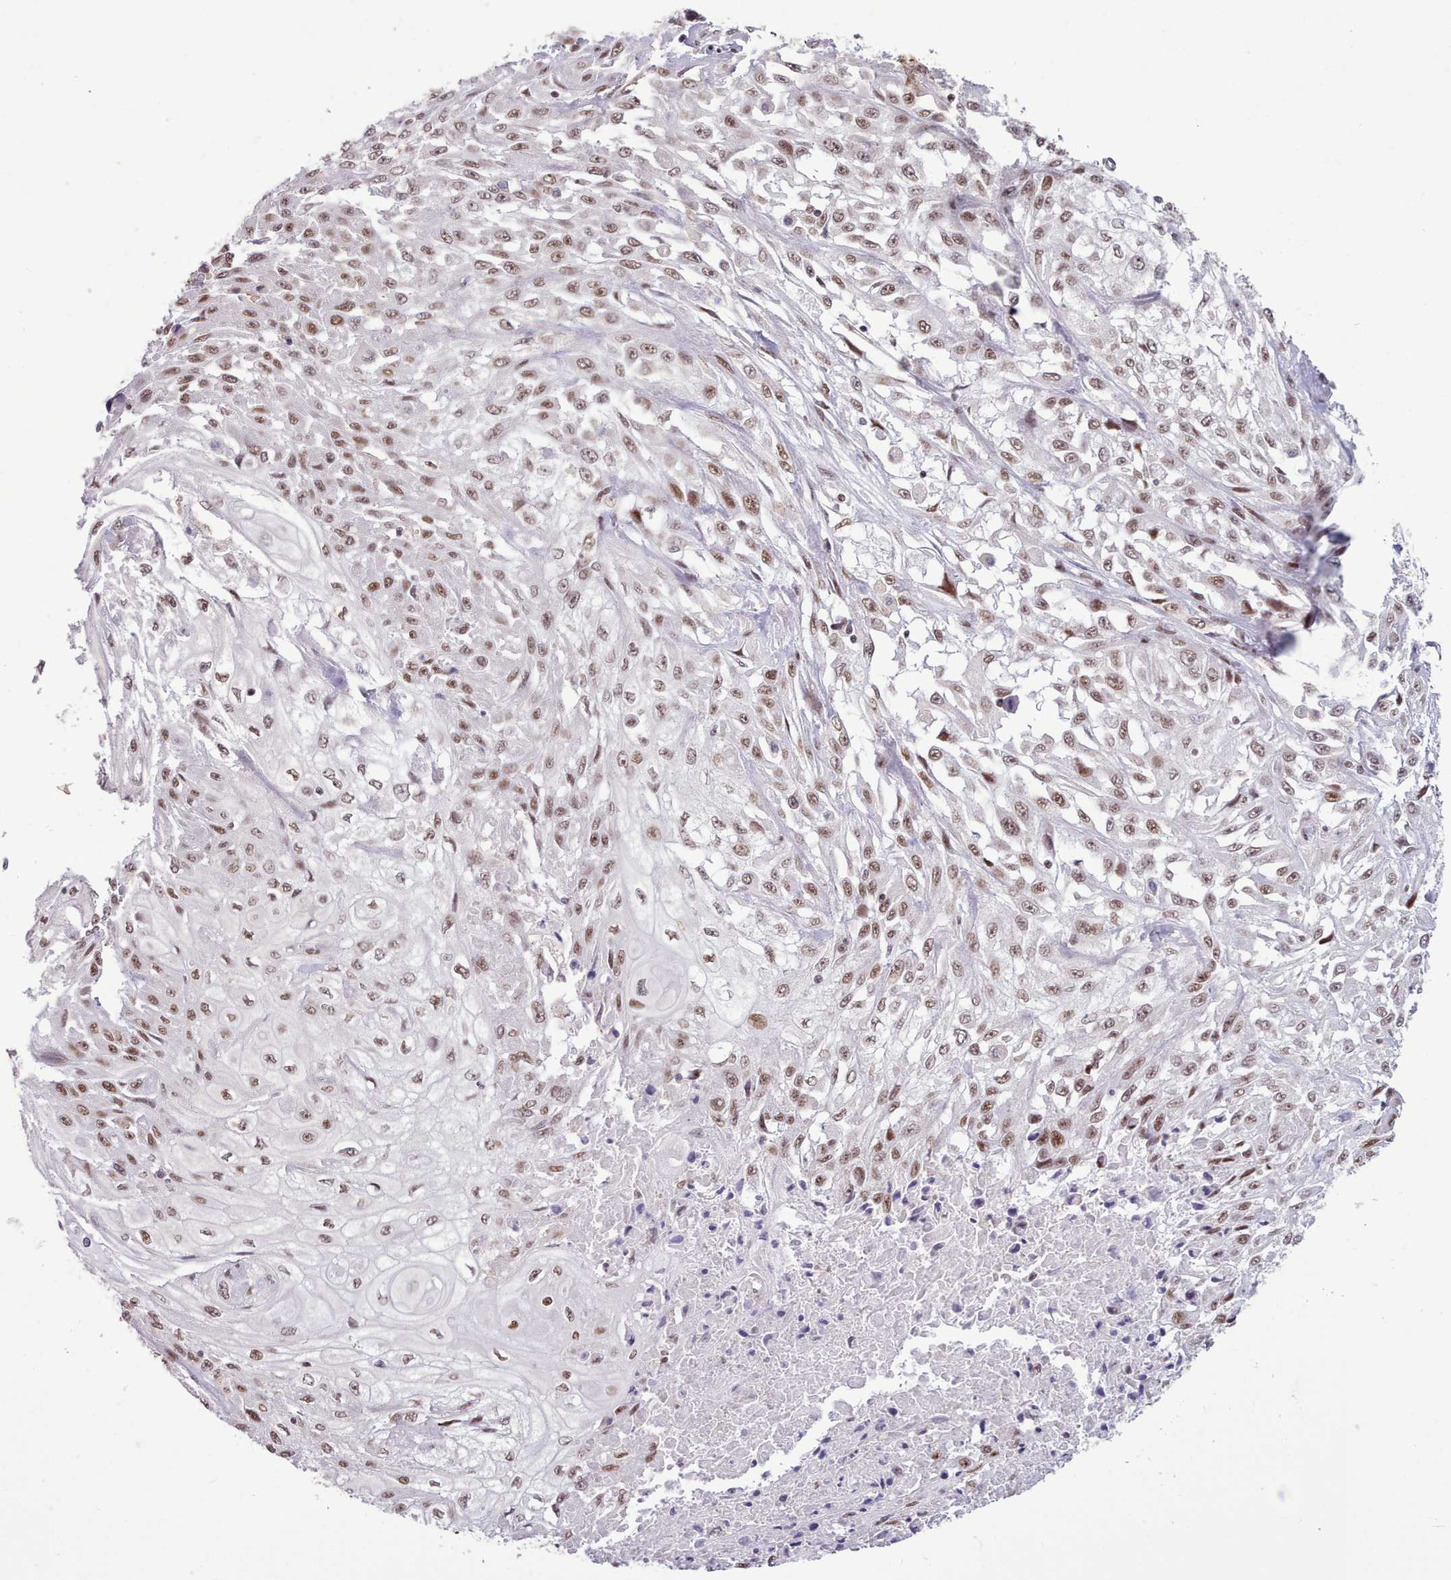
{"staining": {"intensity": "moderate", "quantity": ">75%", "location": "nuclear"}, "tissue": "skin cancer", "cell_type": "Tumor cells", "image_type": "cancer", "snomed": [{"axis": "morphology", "description": "Squamous cell carcinoma, NOS"}, {"axis": "morphology", "description": "Squamous cell carcinoma, metastatic, NOS"}, {"axis": "topography", "description": "Skin"}, {"axis": "topography", "description": "Lymph node"}], "caption": "Squamous cell carcinoma (skin) stained for a protein reveals moderate nuclear positivity in tumor cells. (DAB (3,3'-diaminobenzidine) IHC, brown staining for protein, blue staining for nuclei).", "gene": "TAF15", "patient": {"sex": "male", "age": 75}}